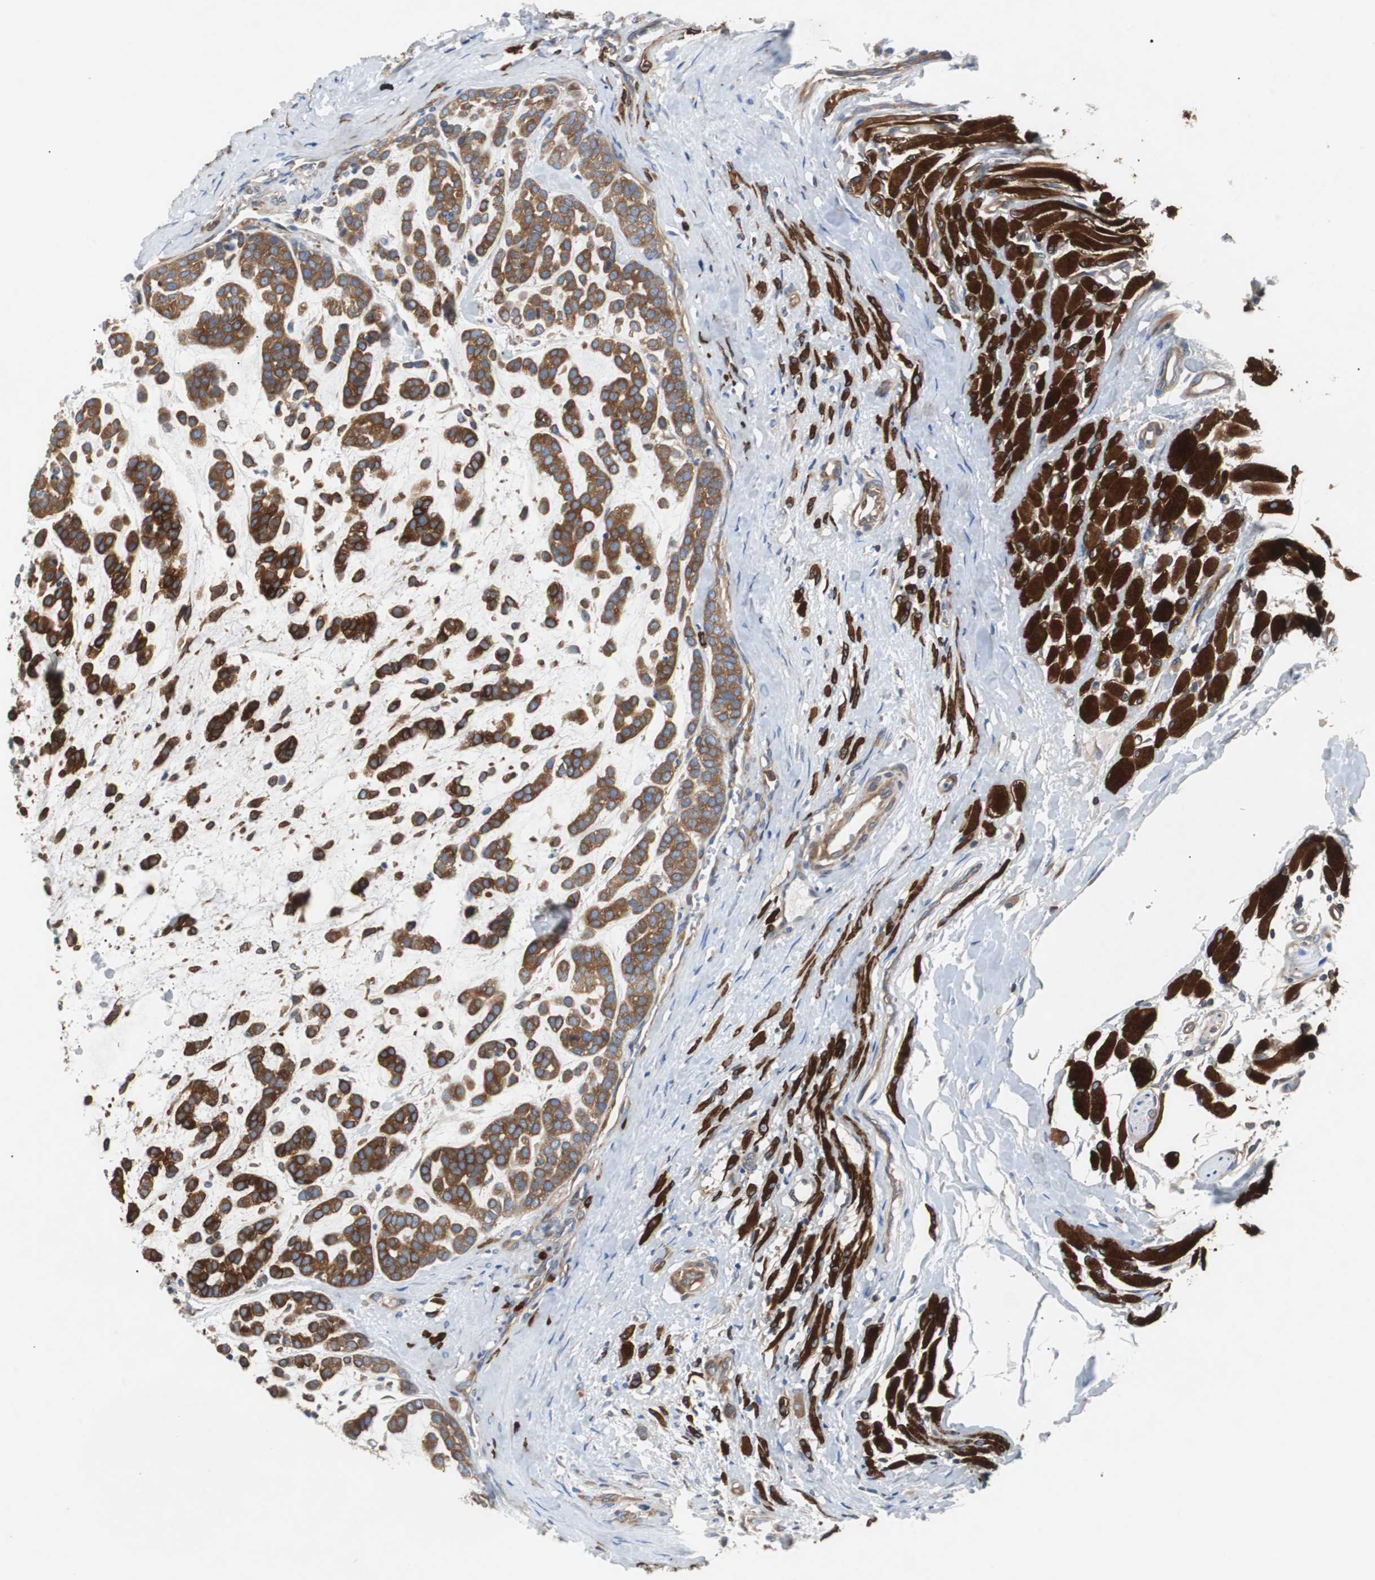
{"staining": {"intensity": "strong", "quantity": ">75%", "location": "cytoplasmic/membranous"}, "tissue": "head and neck cancer", "cell_type": "Tumor cells", "image_type": "cancer", "snomed": [{"axis": "morphology", "description": "Adenocarcinoma, NOS"}, {"axis": "morphology", "description": "Adenoma, NOS"}, {"axis": "topography", "description": "Head-Neck"}], "caption": "Immunohistochemistry (IHC) of human head and neck adenocarcinoma reveals high levels of strong cytoplasmic/membranous positivity in approximately >75% of tumor cells.", "gene": "GYS1", "patient": {"sex": "female", "age": 55}}